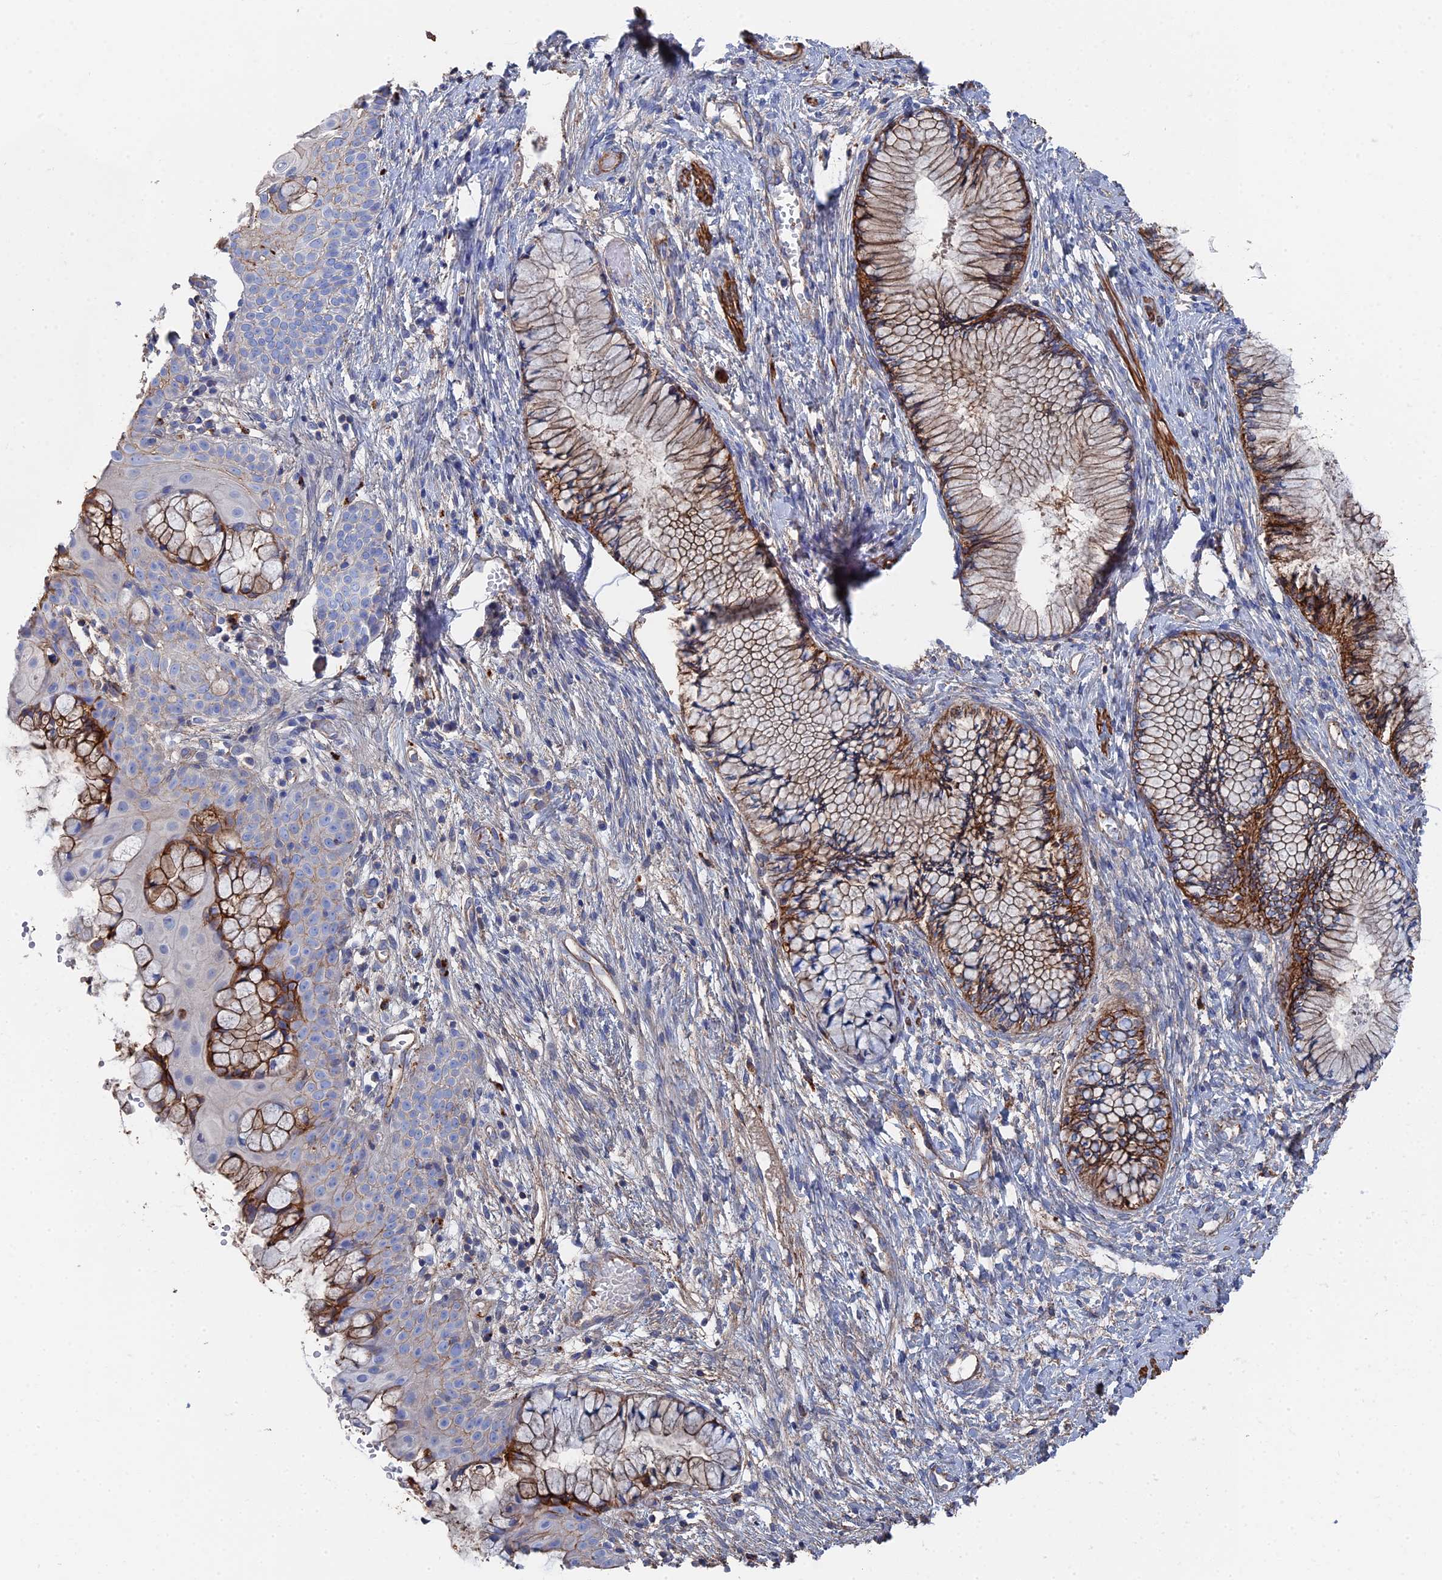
{"staining": {"intensity": "moderate", "quantity": ">75%", "location": "cytoplasmic/membranous"}, "tissue": "cervix", "cell_type": "Glandular cells", "image_type": "normal", "snomed": [{"axis": "morphology", "description": "Normal tissue, NOS"}, {"axis": "topography", "description": "Cervix"}], "caption": "Protein staining demonstrates moderate cytoplasmic/membranous positivity in about >75% of glandular cells in normal cervix.", "gene": "STRA6", "patient": {"sex": "female", "age": 42}}